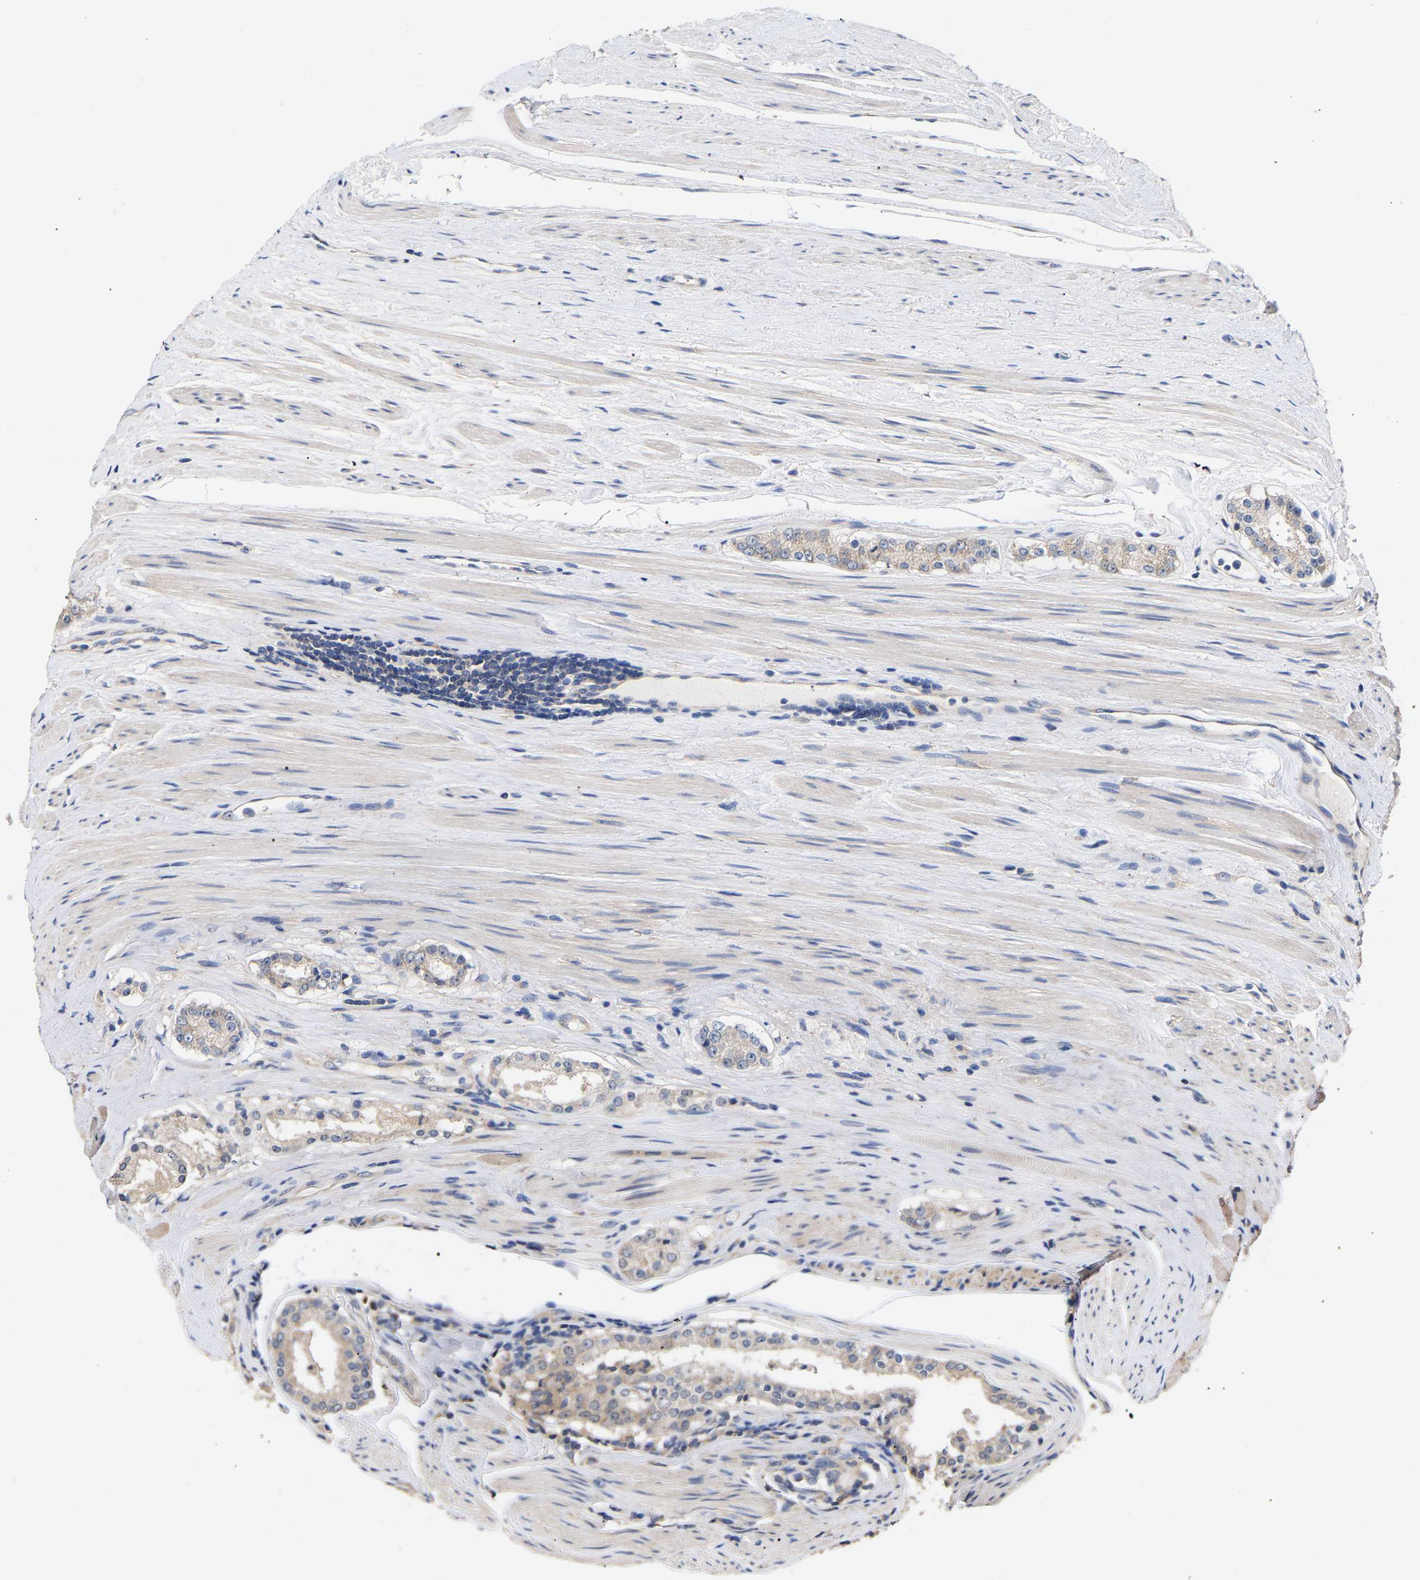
{"staining": {"intensity": "weak", "quantity": "<25%", "location": "cytoplasmic/membranous"}, "tissue": "prostate cancer", "cell_type": "Tumor cells", "image_type": "cancer", "snomed": [{"axis": "morphology", "description": "Adenocarcinoma, Low grade"}, {"axis": "topography", "description": "Prostate"}], "caption": "Micrograph shows no protein staining in tumor cells of prostate adenocarcinoma (low-grade) tissue.", "gene": "ZNF26", "patient": {"sex": "male", "age": 70}}